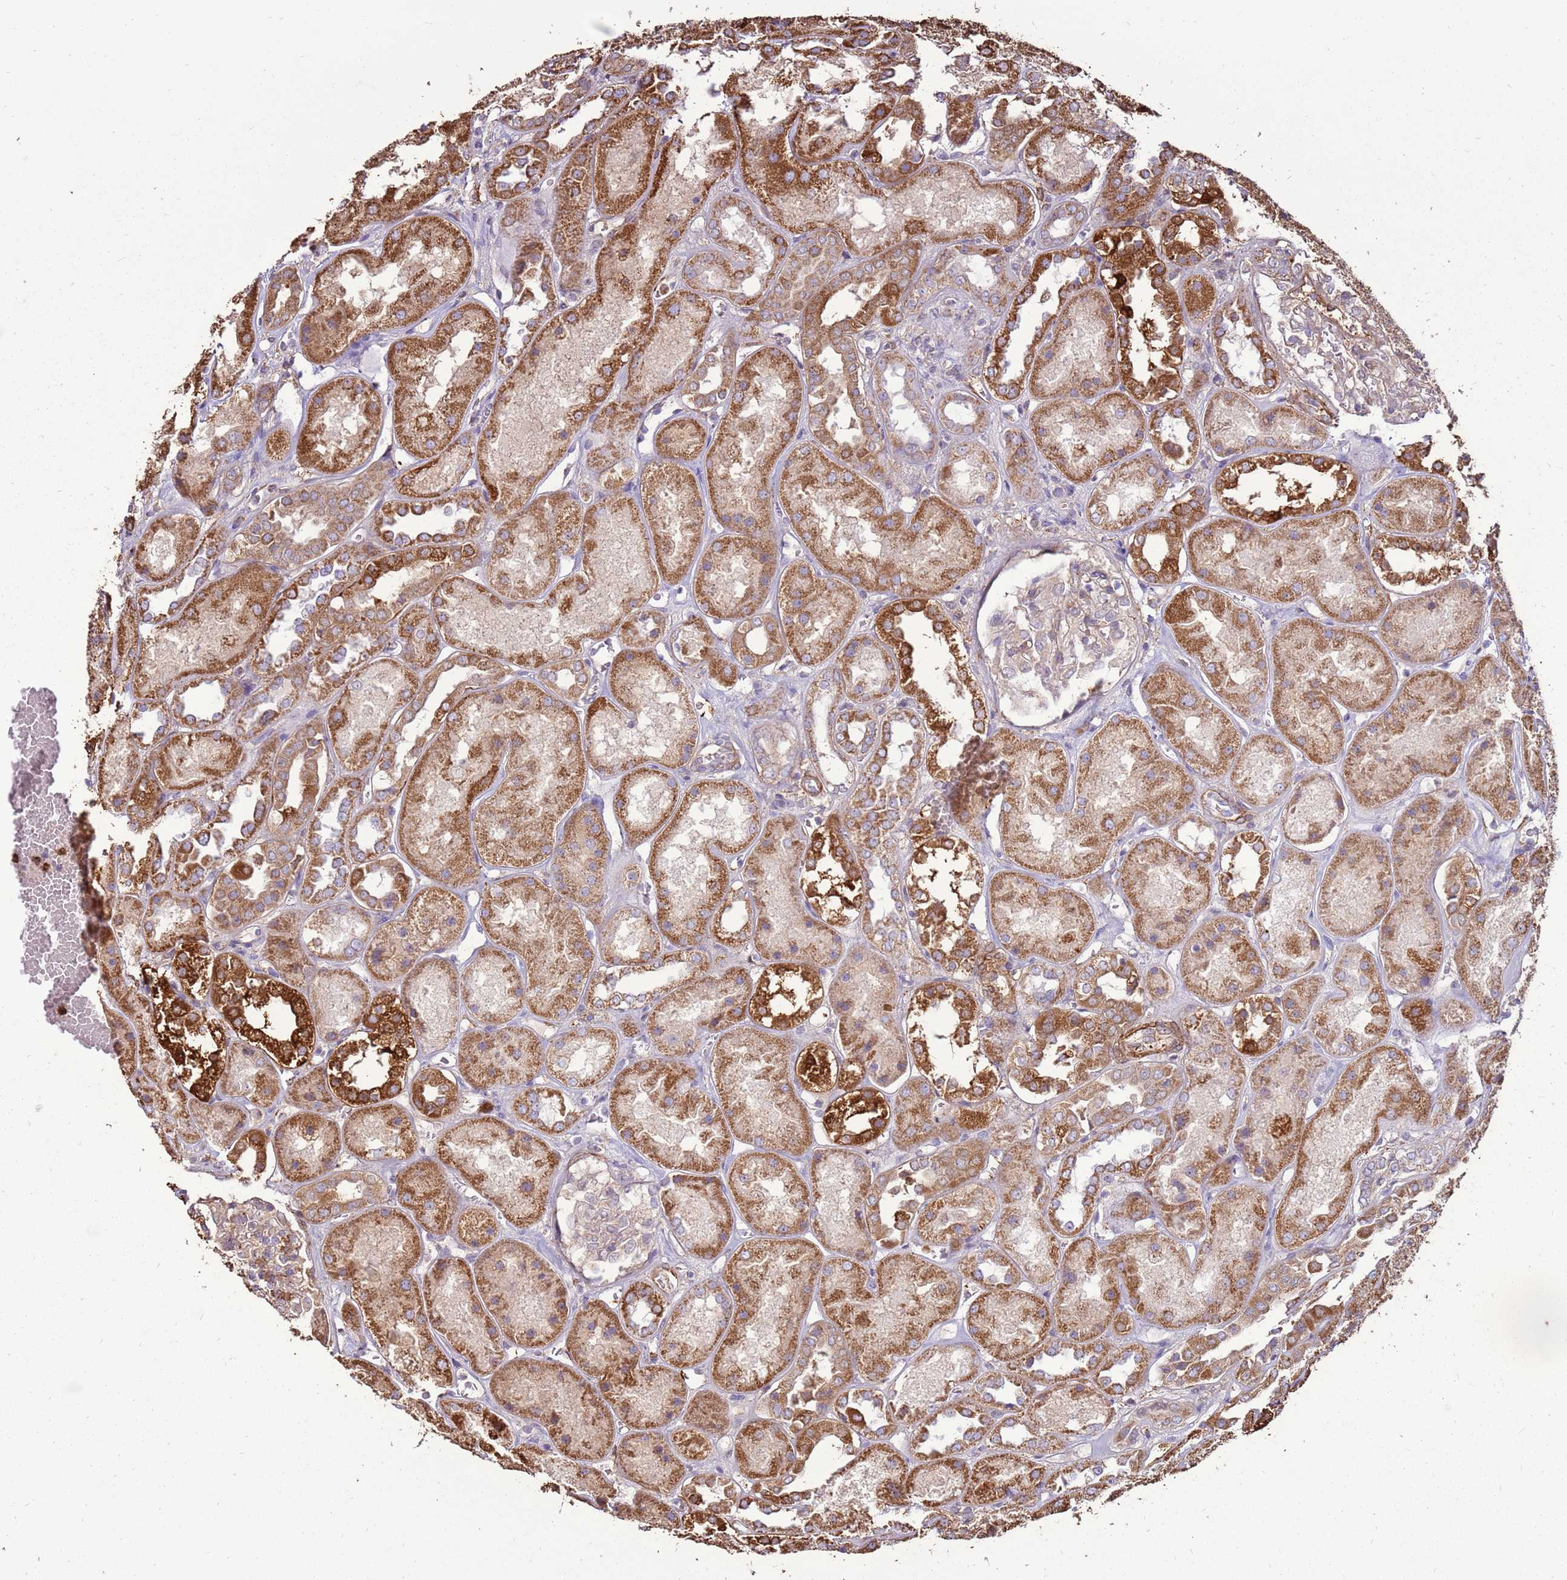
{"staining": {"intensity": "moderate", "quantity": "<25%", "location": "cytoplasmic/membranous"}, "tissue": "kidney", "cell_type": "Cells in glomeruli", "image_type": "normal", "snomed": [{"axis": "morphology", "description": "Normal tissue, NOS"}, {"axis": "topography", "description": "Kidney"}], "caption": "Protein staining by IHC reveals moderate cytoplasmic/membranous expression in about <25% of cells in glomeruli in unremarkable kidney. The staining was performed using DAB, with brown indicating positive protein expression. Nuclei are stained blue with hematoxylin.", "gene": "DDX59", "patient": {"sex": "male", "age": 70}}